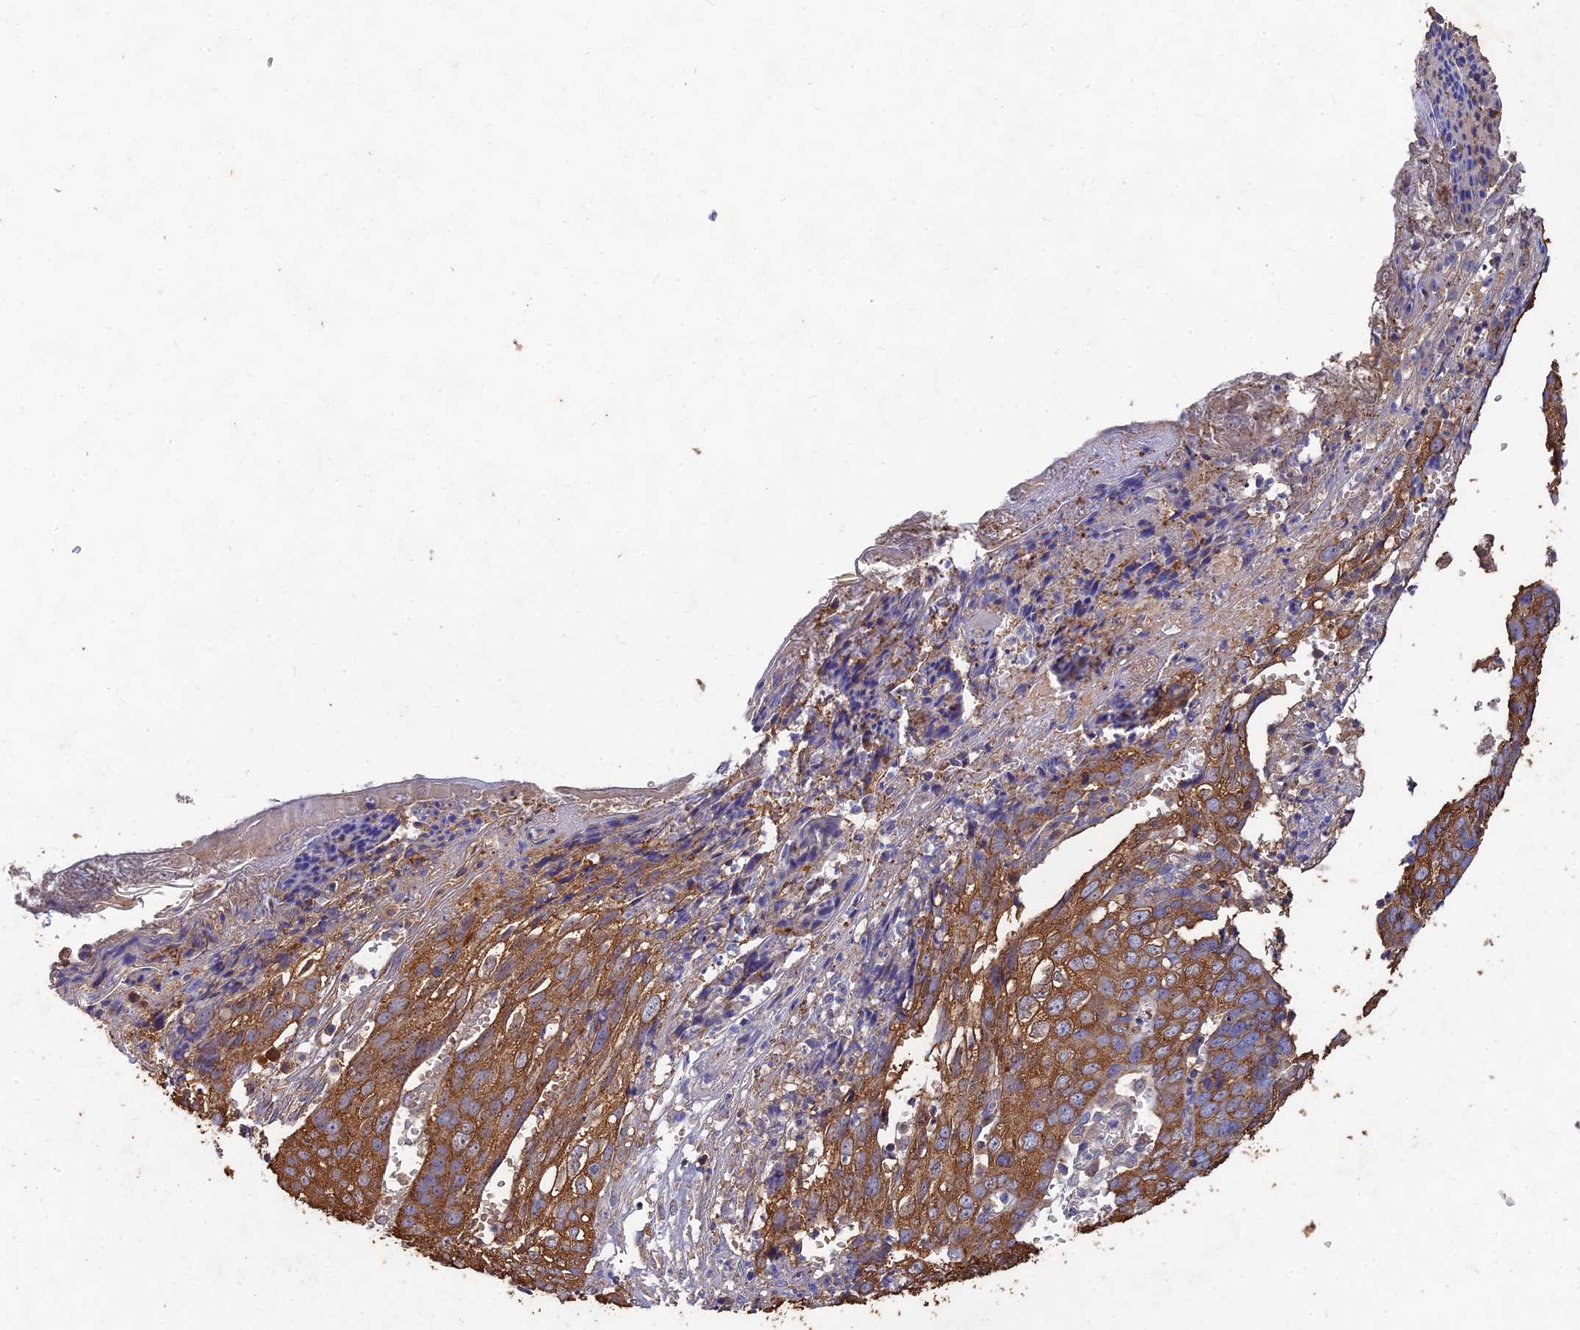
{"staining": {"intensity": "strong", "quantity": ">75%", "location": "cytoplasmic/membranous"}, "tissue": "skin cancer", "cell_type": "Tumor cells", "image_type": "cancer", "snomed": [{"axis": "morphology", "description": "Squamous cell carcinoma, NOS"}, {"axis": "topography", "description": "Skin"}], "caption": "DAB (3,3'-diaminobenzidine) immunohistochemical staining of human skin cancer (squamous cell carcinoma) displays strong cytoplasmic/membranous protein positivity in approximately >75% of tumor cells.", "gene": "SLC38A11", "patient": {"sex": "male", "age": 71}}